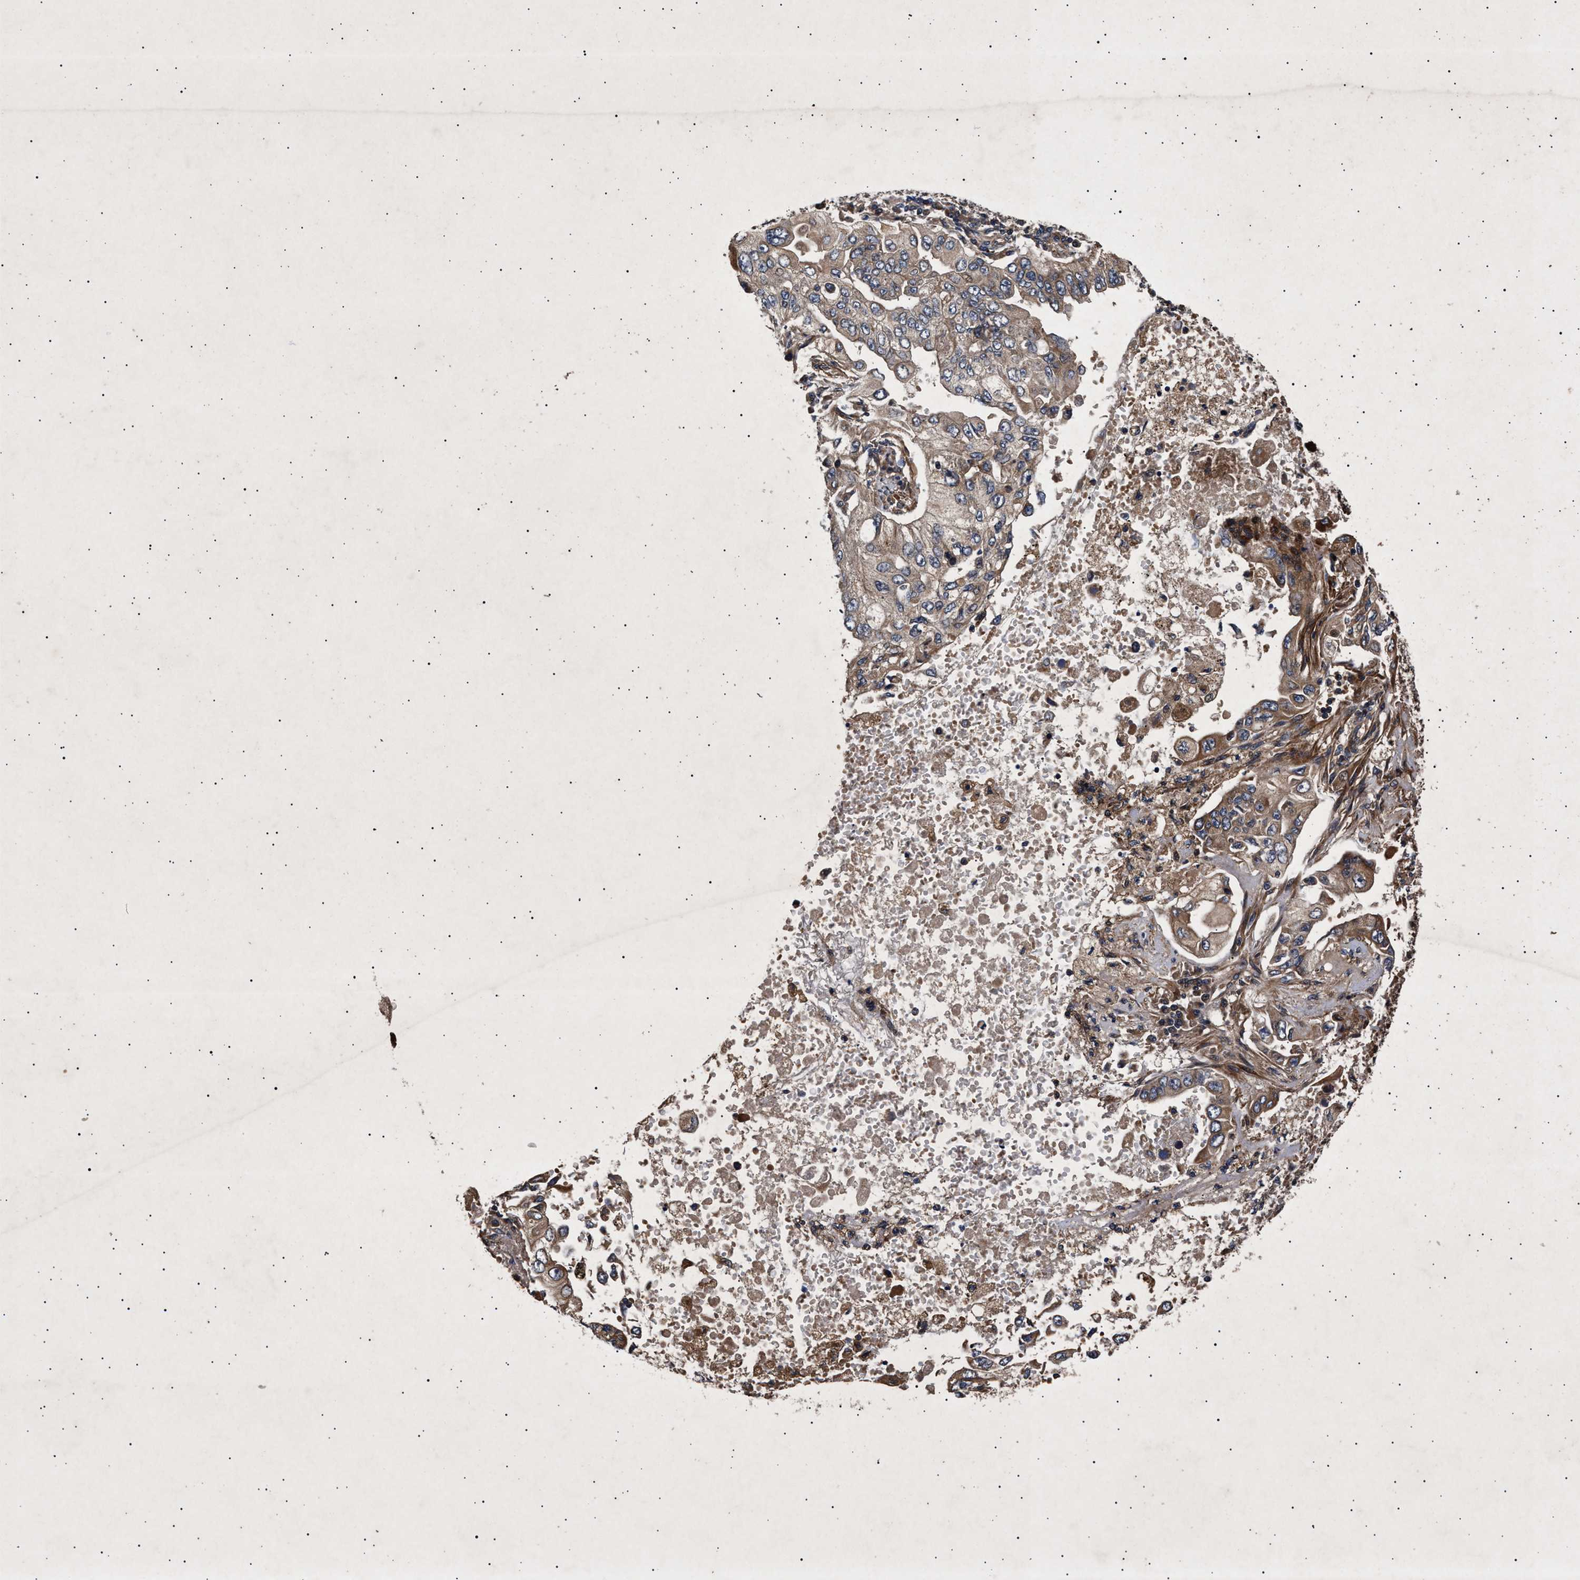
{"staining": {"intensity": "moderate", "quantity": "25%-75%", "location": "cytoplasmic/membranous"}, "tissue": "lung cancer", "cell_type": "Tumor cells", "image_type": "cancer", "snomed": [{"axis": "morphology", "description": "Adenocarcinoma, NOS"}, {"axis": "topography", "description": "Lung"}], "caption": "Immunohistochemistry (IHC) (DAB (3,3'-diaminobenzidine)) staining of human lung adenocarcinoma reveals moderate cytoplasmic/membranous protein positivity in about 25%-75% of tumor cells.", "gene": "ITGB5", "patient": {"sex": "male", "age": 84}}